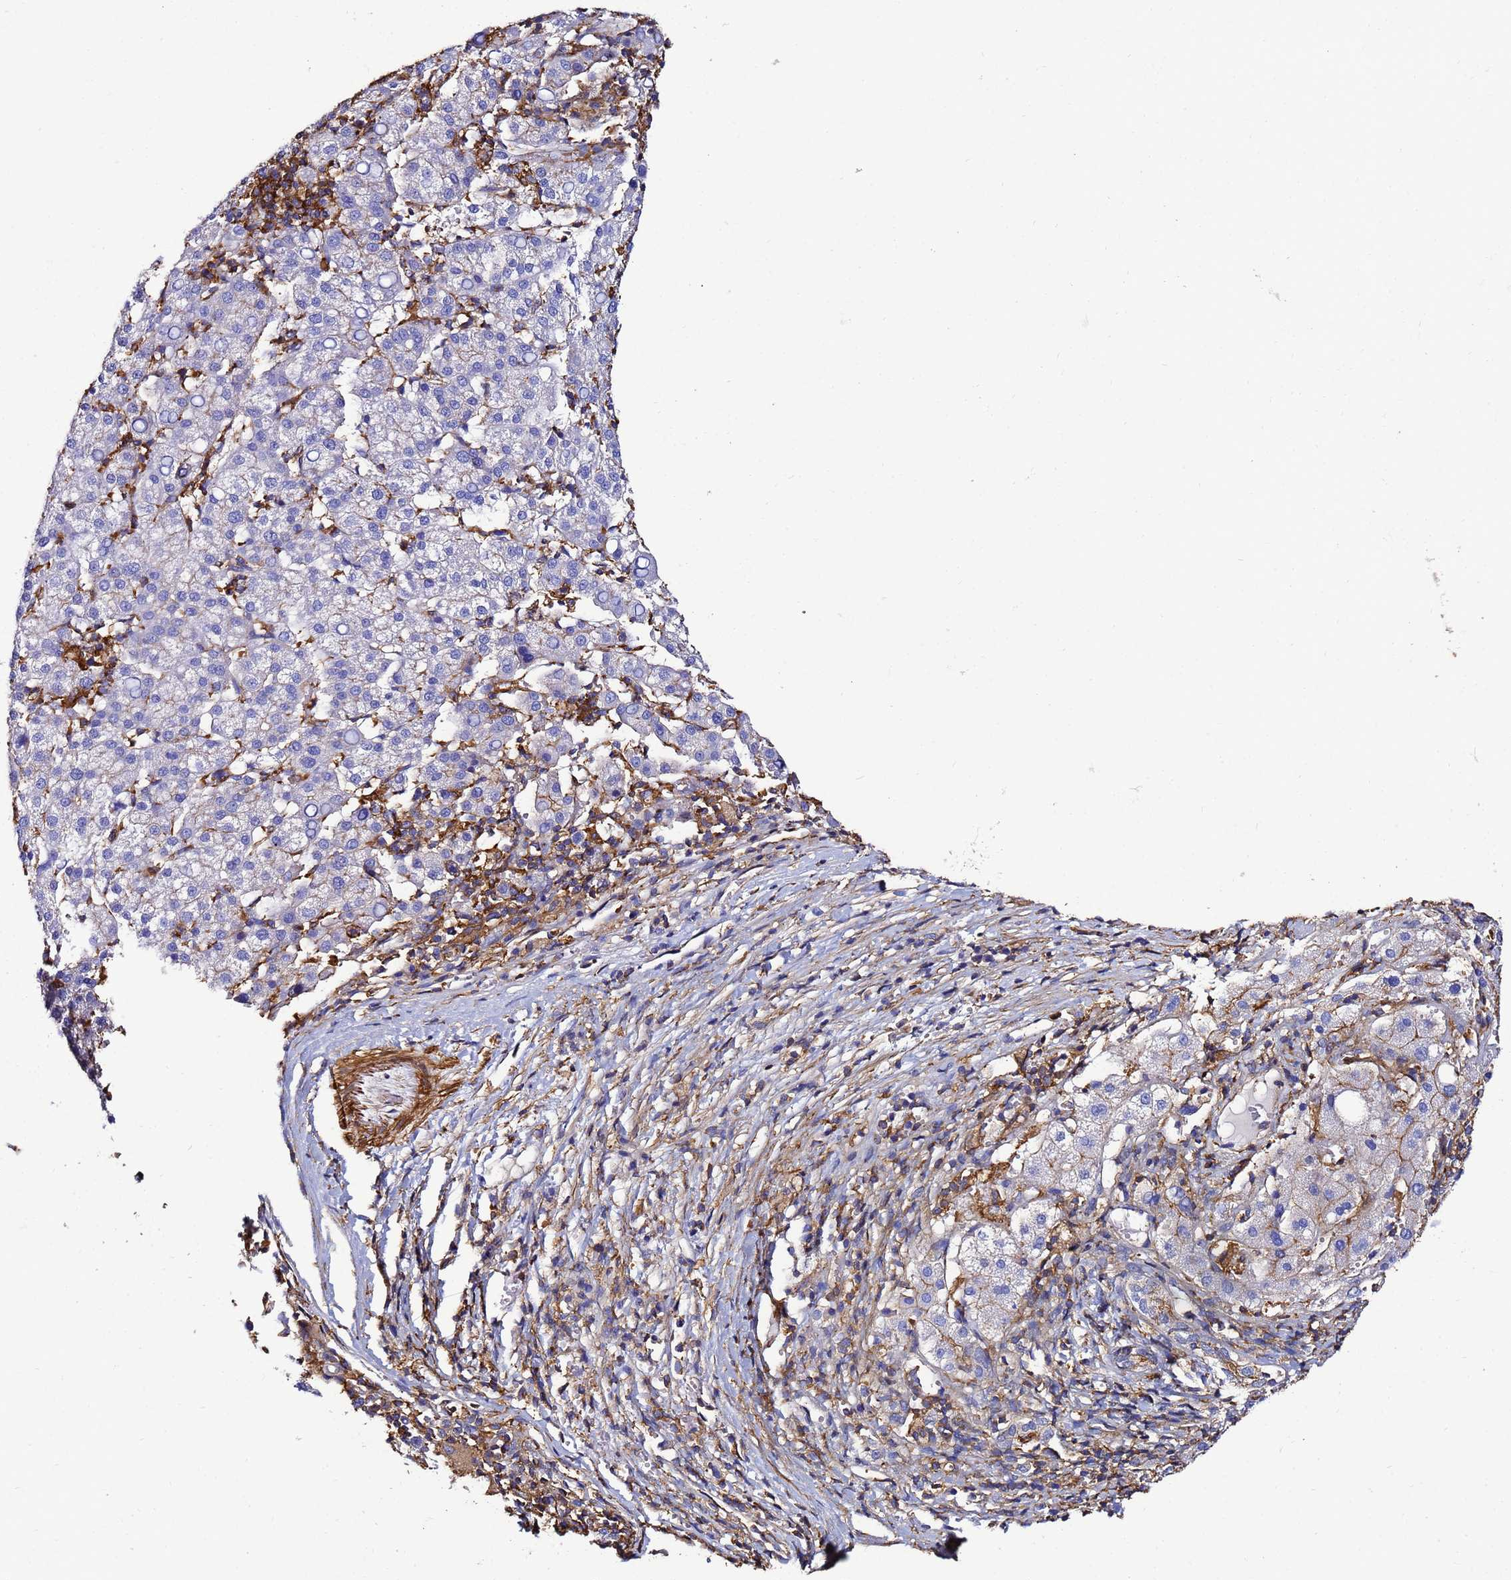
{"staining": {"intensity": "negative", "quantity": "none", "location": "none"}, "tissue": "liver cancer", "cell_type": "Tumor cells", "image_type": "cancer", "snomed": [{"axis": "morphology", "description": "Carcinoma, Hepatocellular, NOS"}, {"axis": "topography", "description": "Liver"}], "caption": "Histopathology image shows no protein positivity in tumor cells of liver hepatocellular carcinoma tissue.", "gene": "ACTB", "patient": {"sex": "female", "age": 58}}